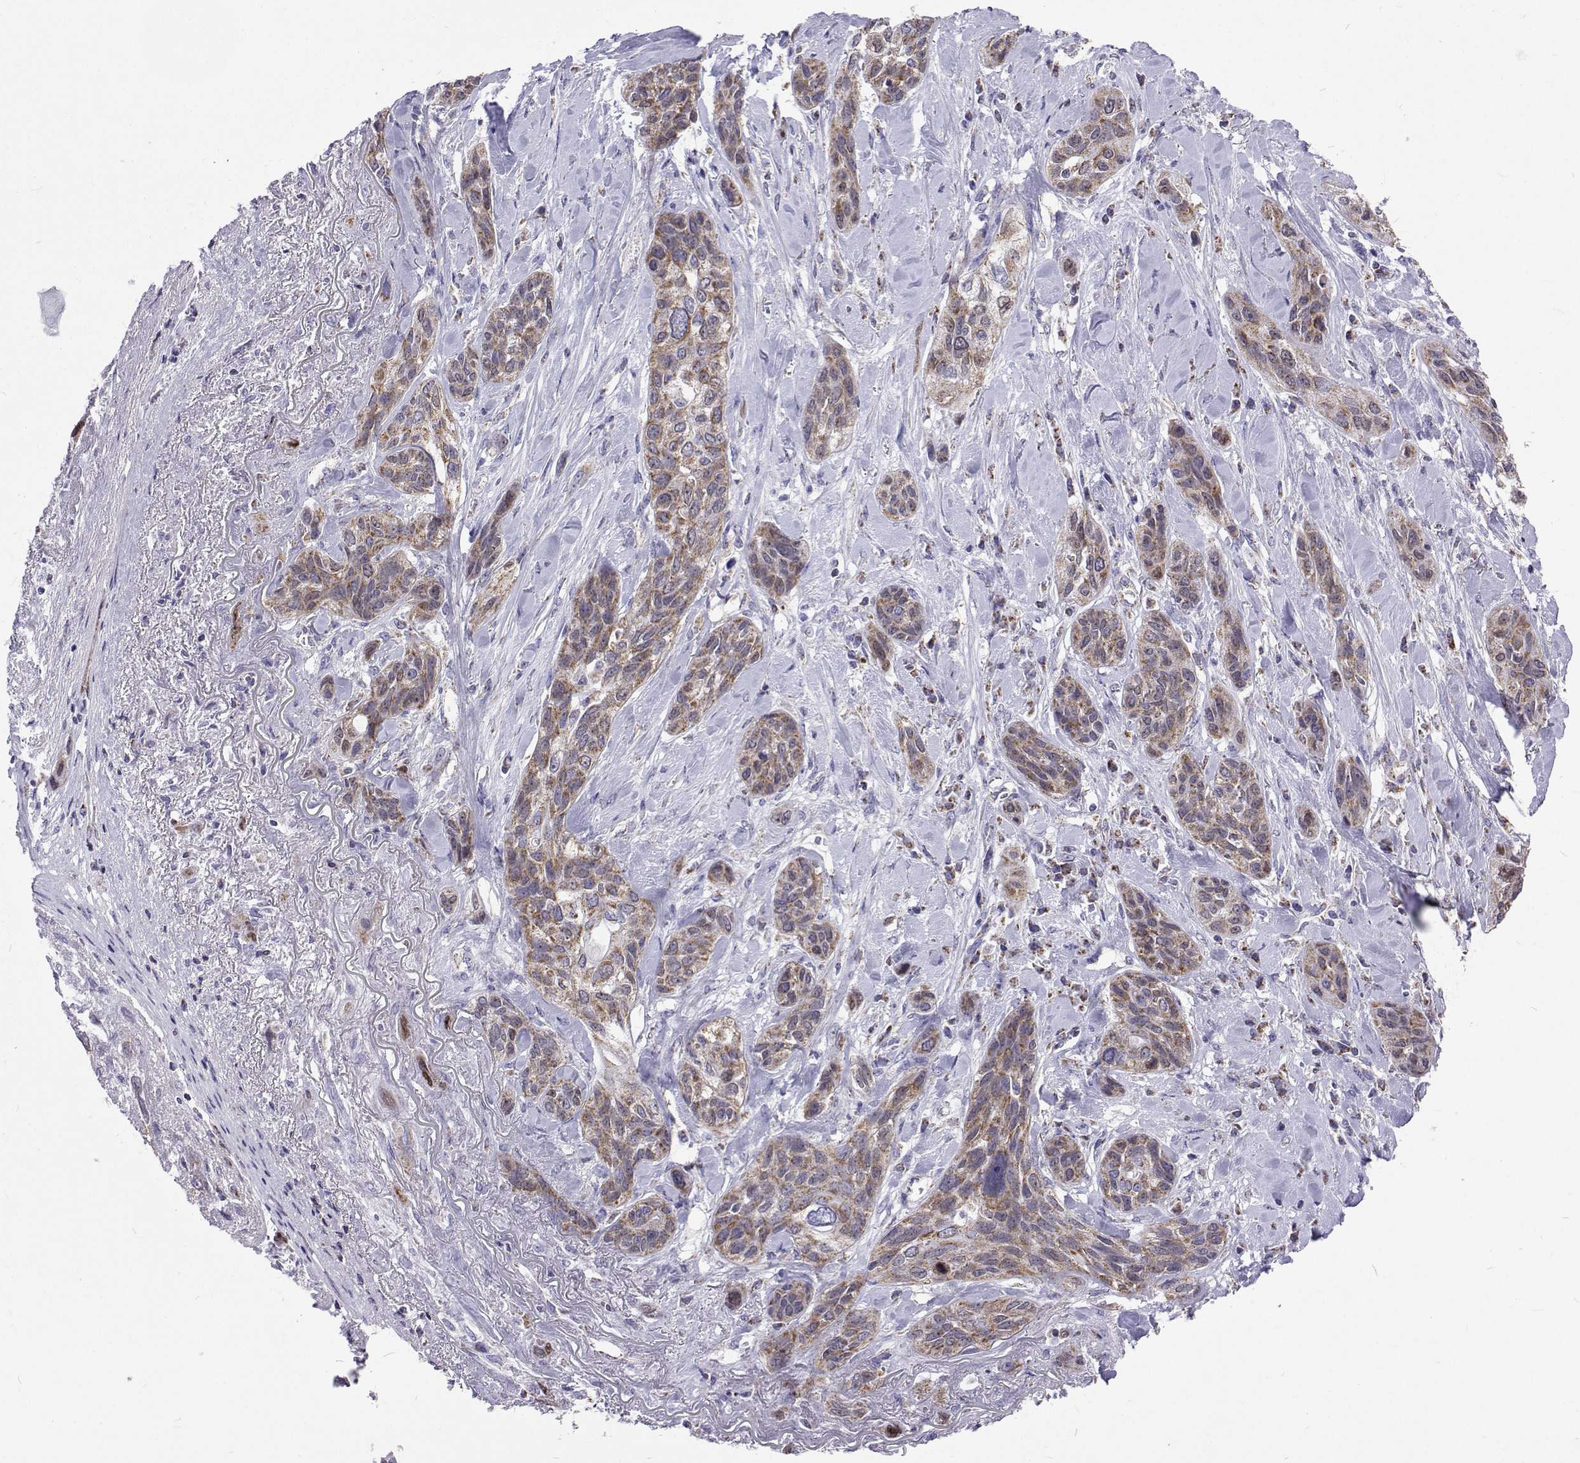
{"staining": {"intensity": "weak", "quantity": "25%-75%", "location": "cytoplasmic/membranous"}, "tissue": "lung cancer", "cell_type": "Tumor cells", "image_type": "cancer", "snomed": [{"axis": "morphology", "description": "Squamous cell carcinoma, NOS"}, {"axis": "topography", "description": "Lung"}], "caption": "Tumor cells exhibit weak cytoplasmic/membranous staining in approximately 25%-75% of cells in lung cancer.", "gene": "MCCC2", "patient": {"sex": "female", "age": 70}}